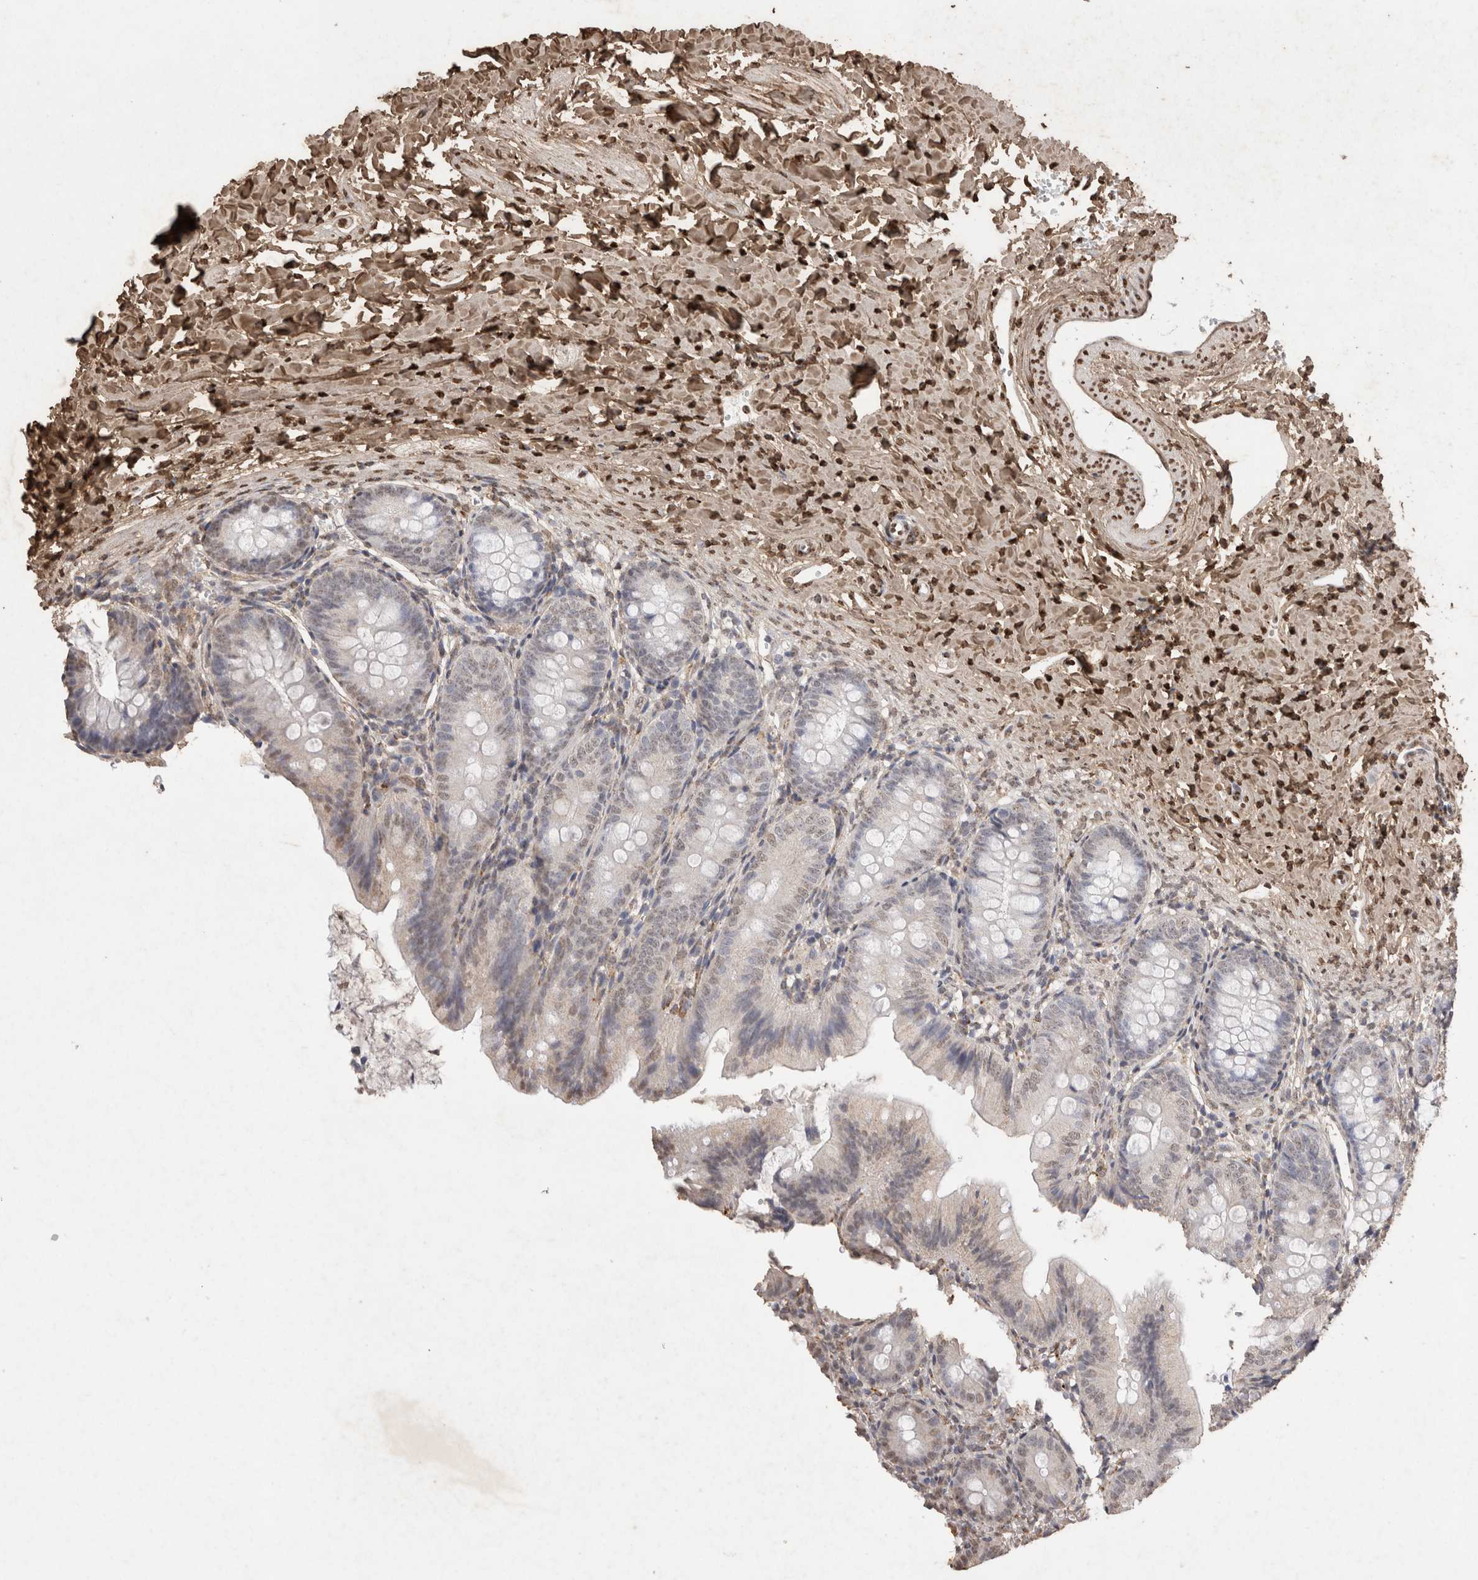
{"staining": {"intensity": "negative", "quantity": "none", "location": "none"}, "tissue": "appendix", "cell_type": "Glandular cells", "image_type": "normal", "snomed": [{"axis": "morphology", "description": "Normal tissue, NOS"}, {"axis": "topography", "description": "Appendix"}], "caption": "Immunohistochemistry image of unremarkable appendix stained for a protein (brown), which reveals no positivity in glandular cells.", "gene": "C1QTNF5", "patient": {"sex": "male", "age": 1}}